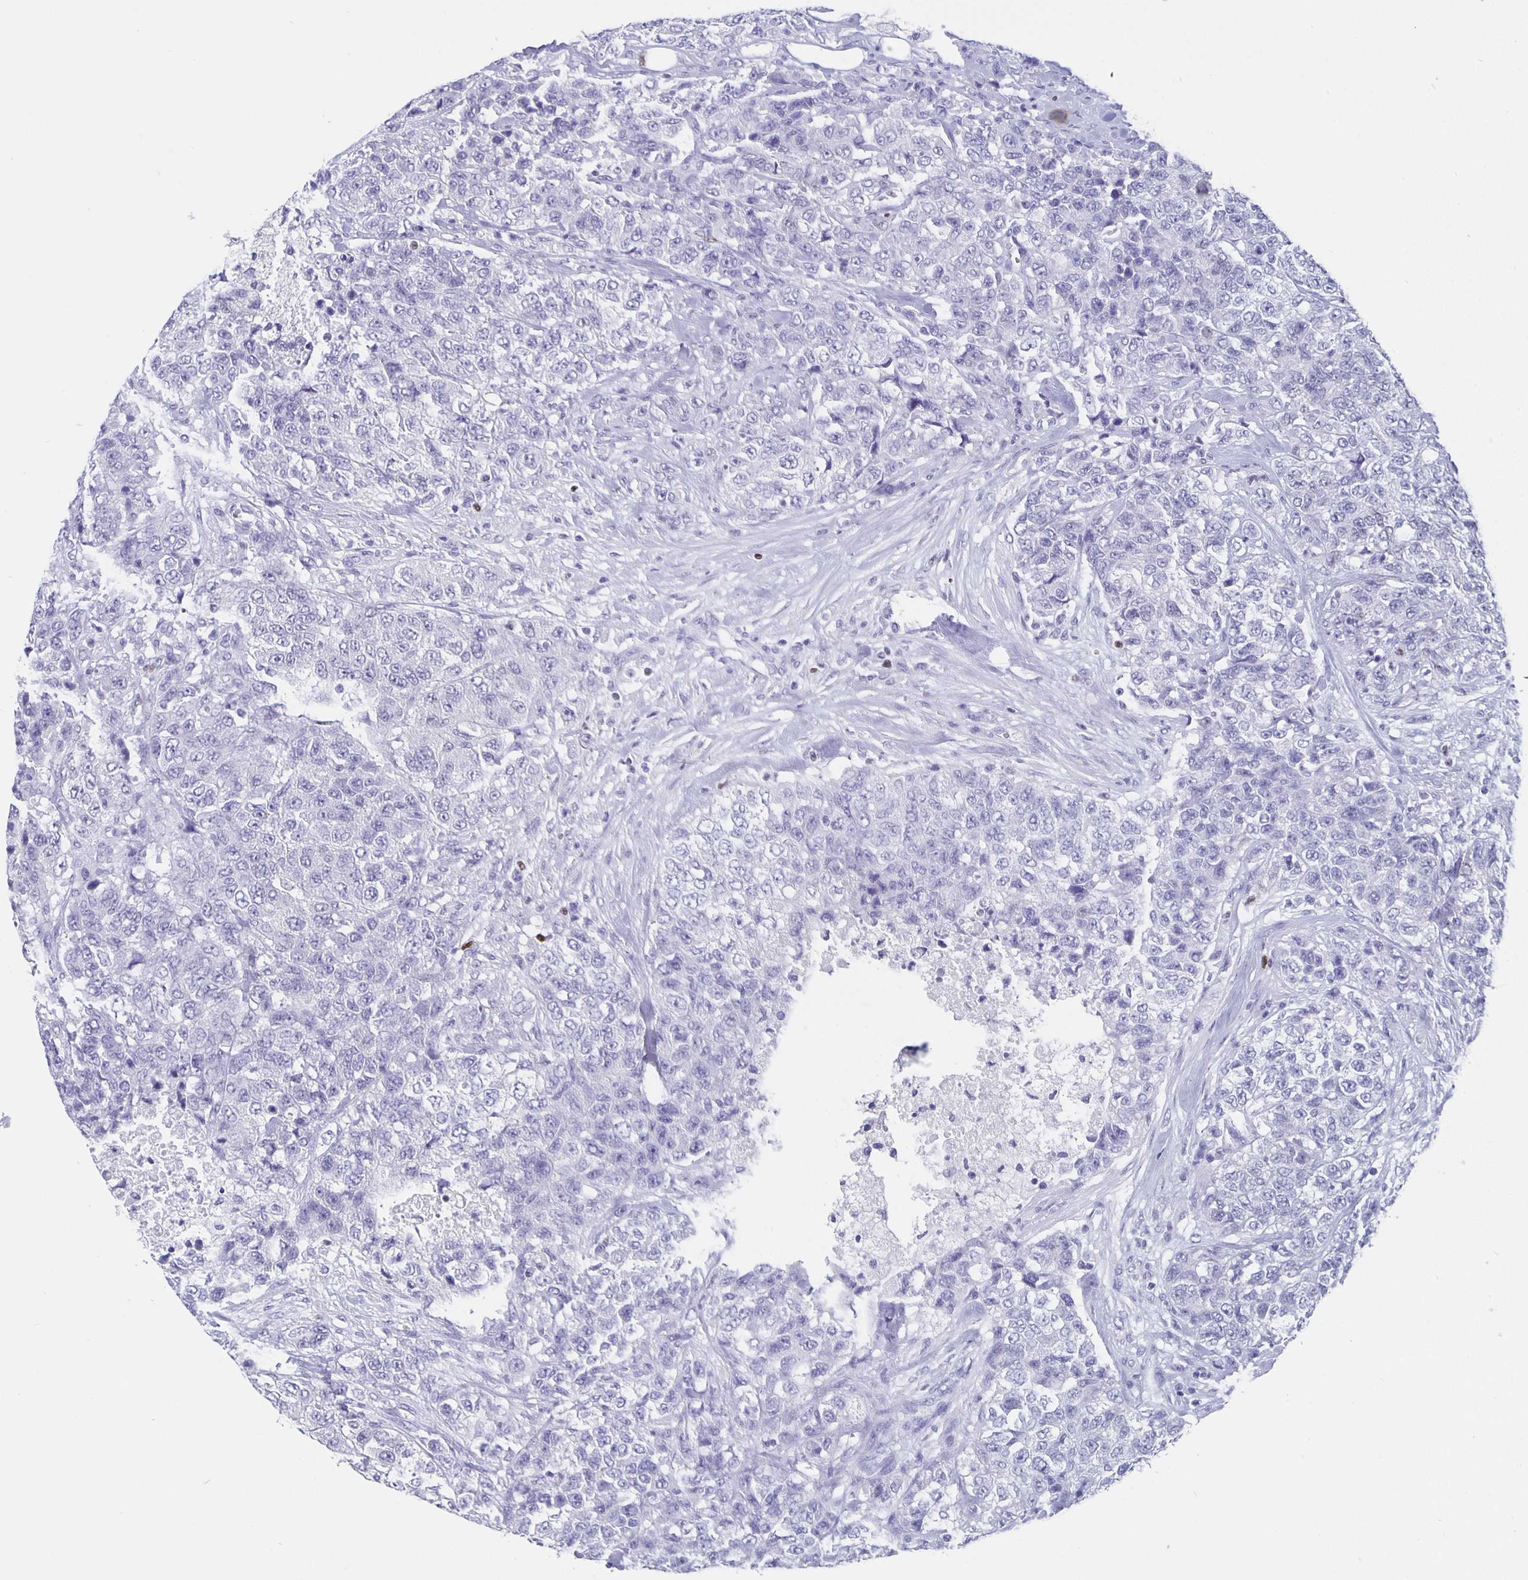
{"staining": {"intensity": "negative", "quantity": "none", "location": "none"}, "tissue": "urothelial cancer", "cell_type": "Tumor cells", "image_type": "cancer", "snomed": [{"axis": "morphology", "description": "Urothelial carcinoma, High grade"}, {"axis": "topography", "description": "Urinary bladder"}], "caption": "Immunohistochemical staining of human urothelial carcinoma (high-grade) demonstrates no significant expression in tumor cells. The staining was performed using DAB (3,3'-diaminobenzidine) to visualize the protein expression in brown, while the nuclei were stained in blue with hematoxylin (Magnification: 20x).", "gene": "SATB2", "patient": {"sex": "female", "age": 78}}